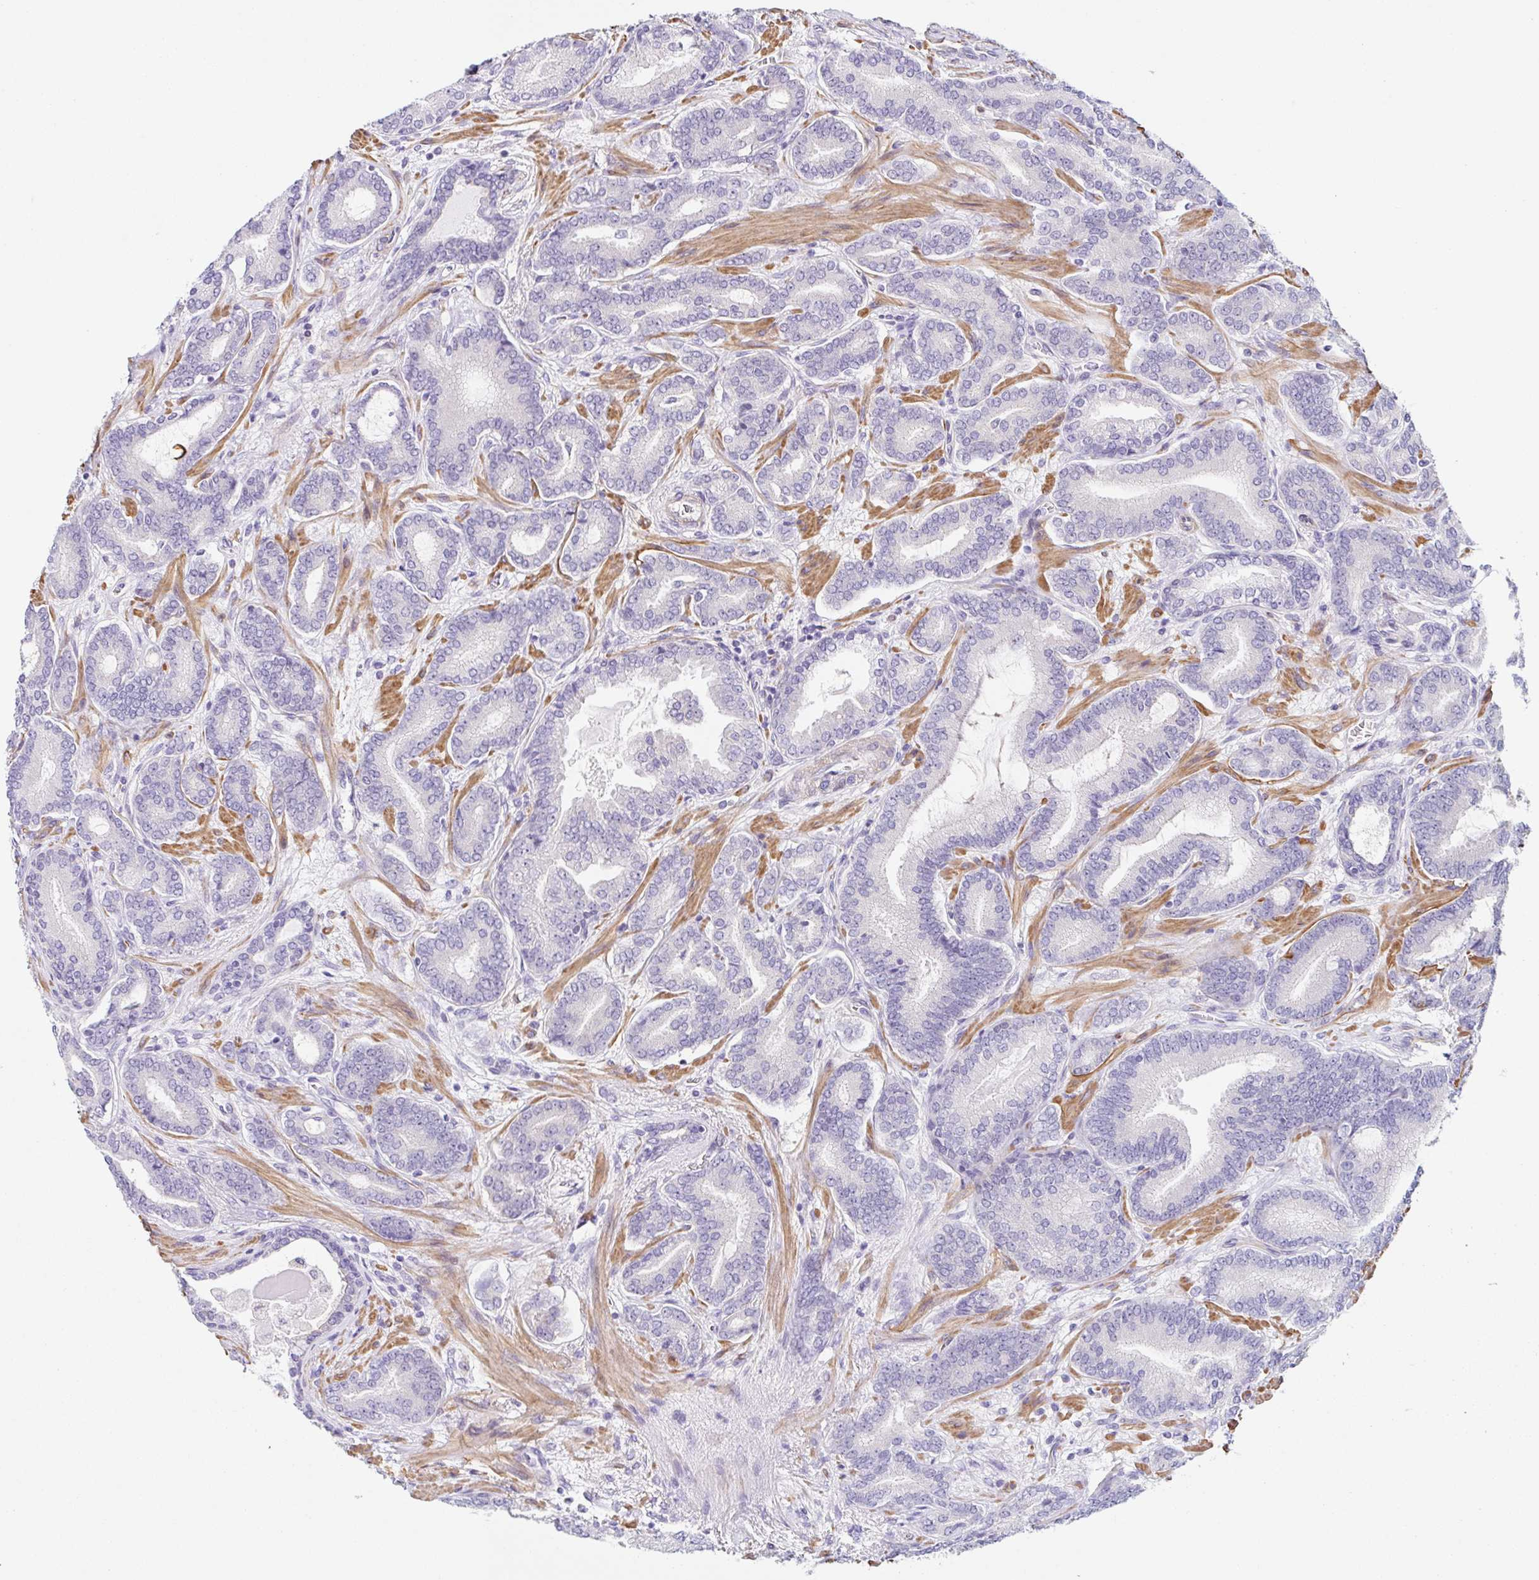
{"staining": {"intensity": "negative", "quantity": "none", "location": "none"}, "tissue": "prostate cancer", "cell_type": "Tumor cells", "image_type": "cancer", "snomed": [{"axis": "morphology", "description": "Adenocarcinoma, High grade"}, {"axis": "topography", "description": "Prostate"}], "caption": "High power microscopy histopathology image of an IHC photomicrograph of prostate cancer (high-grade adenocarcinoma), revealing no significant staining in tumor cells.", "gene": "DCAF17", "patient": {"sex": "male", "age": 62}}